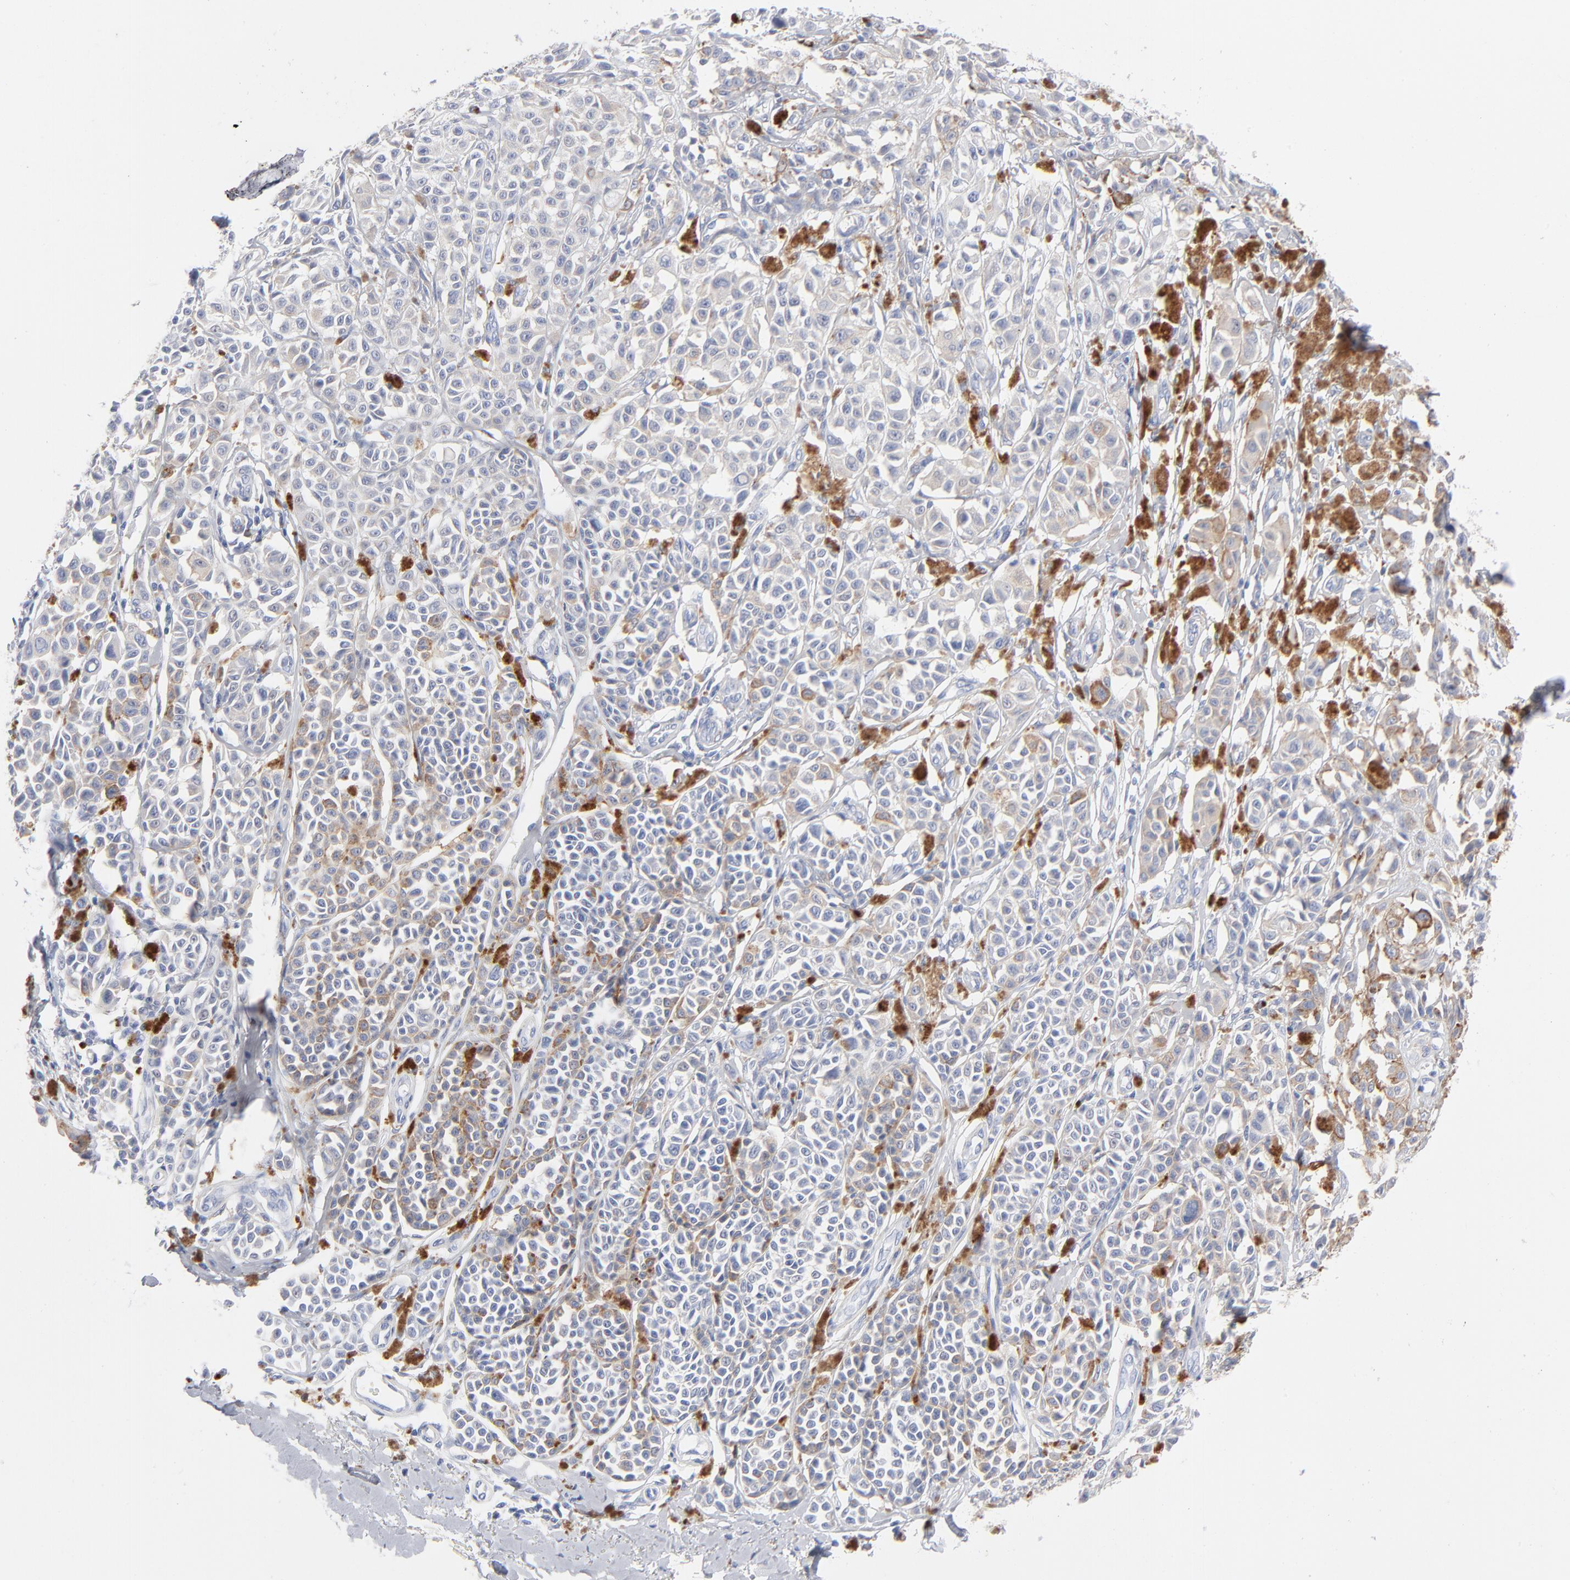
{"staining": {"intensity": "negative", "quantity": "none", "location": "none"}, "tissue": "melanoma", "cell_type": "Tumor cells", "image_type": "cancer", "snomed": [{"axis": "morphology", "description": "Malignant melanoma, NOS"}, {"axis": "topography", "description": "Skin"}], "caption": "Image shows no protein expression in tumor cells of malignant melanoma tissue.", "gene": "CHCHD10", "patient": {"sex": "female", "age": 38}}